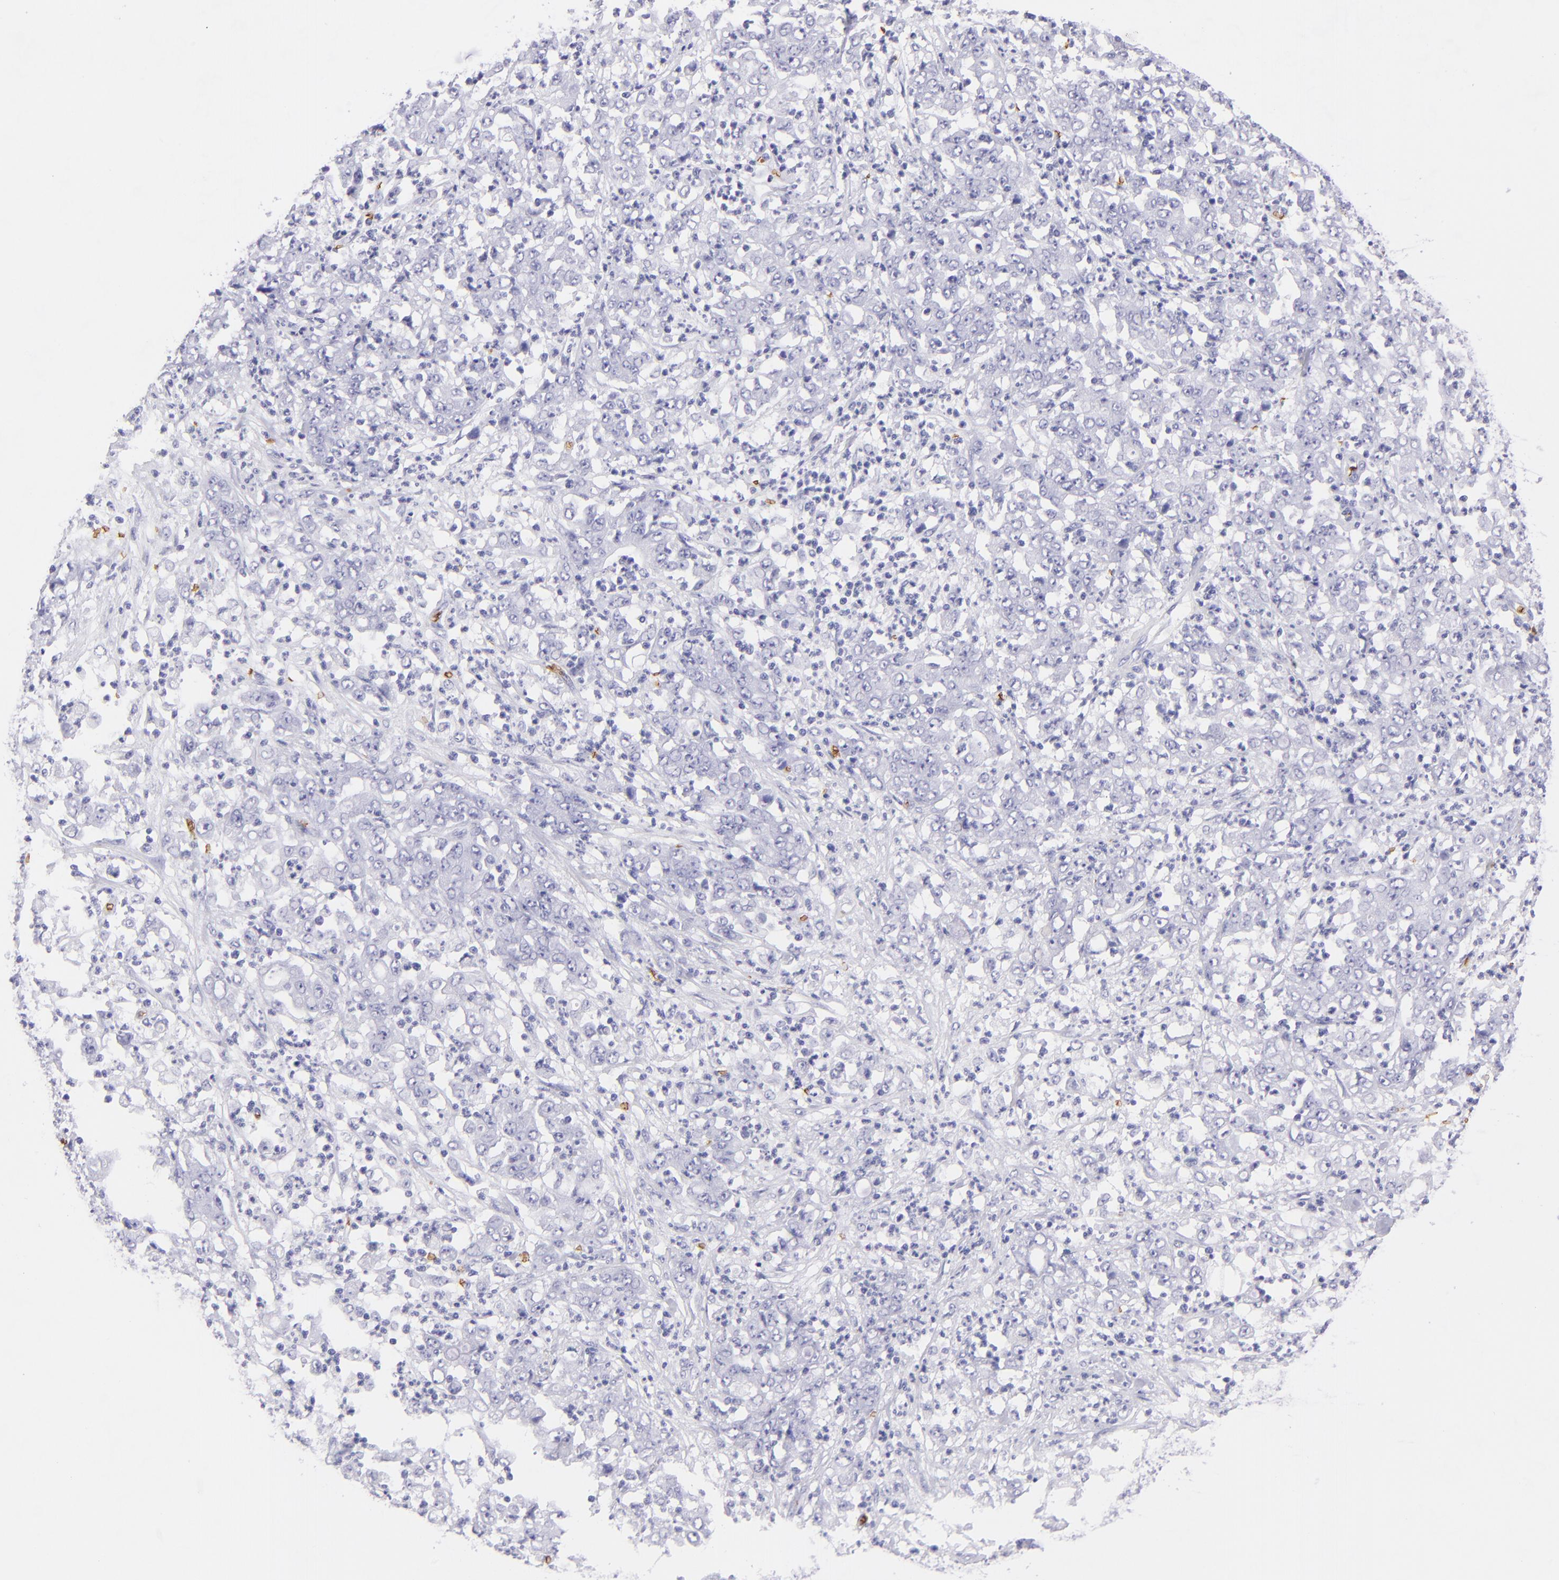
{"staining": {"intensity": "negative", "quantity": "none", "location": "none"}, "tissue": "stomach cancer", "cell_type": "Tumor cells", "image_type": "cancer", "snomed": [{"axis": "morphology", "description": "Adenocarcinoma, NOS"}, {"axis": "topography", "description": "Stomach, lower"}], "caption": "DAB (3,3'-diaminobenzidine) immunohistochemical staining of human stomach adenocarcinoma exhibits no significant staining in tumor cells.", "gene": "GYPA", "patient": {"sex": "female", "age": 71}}